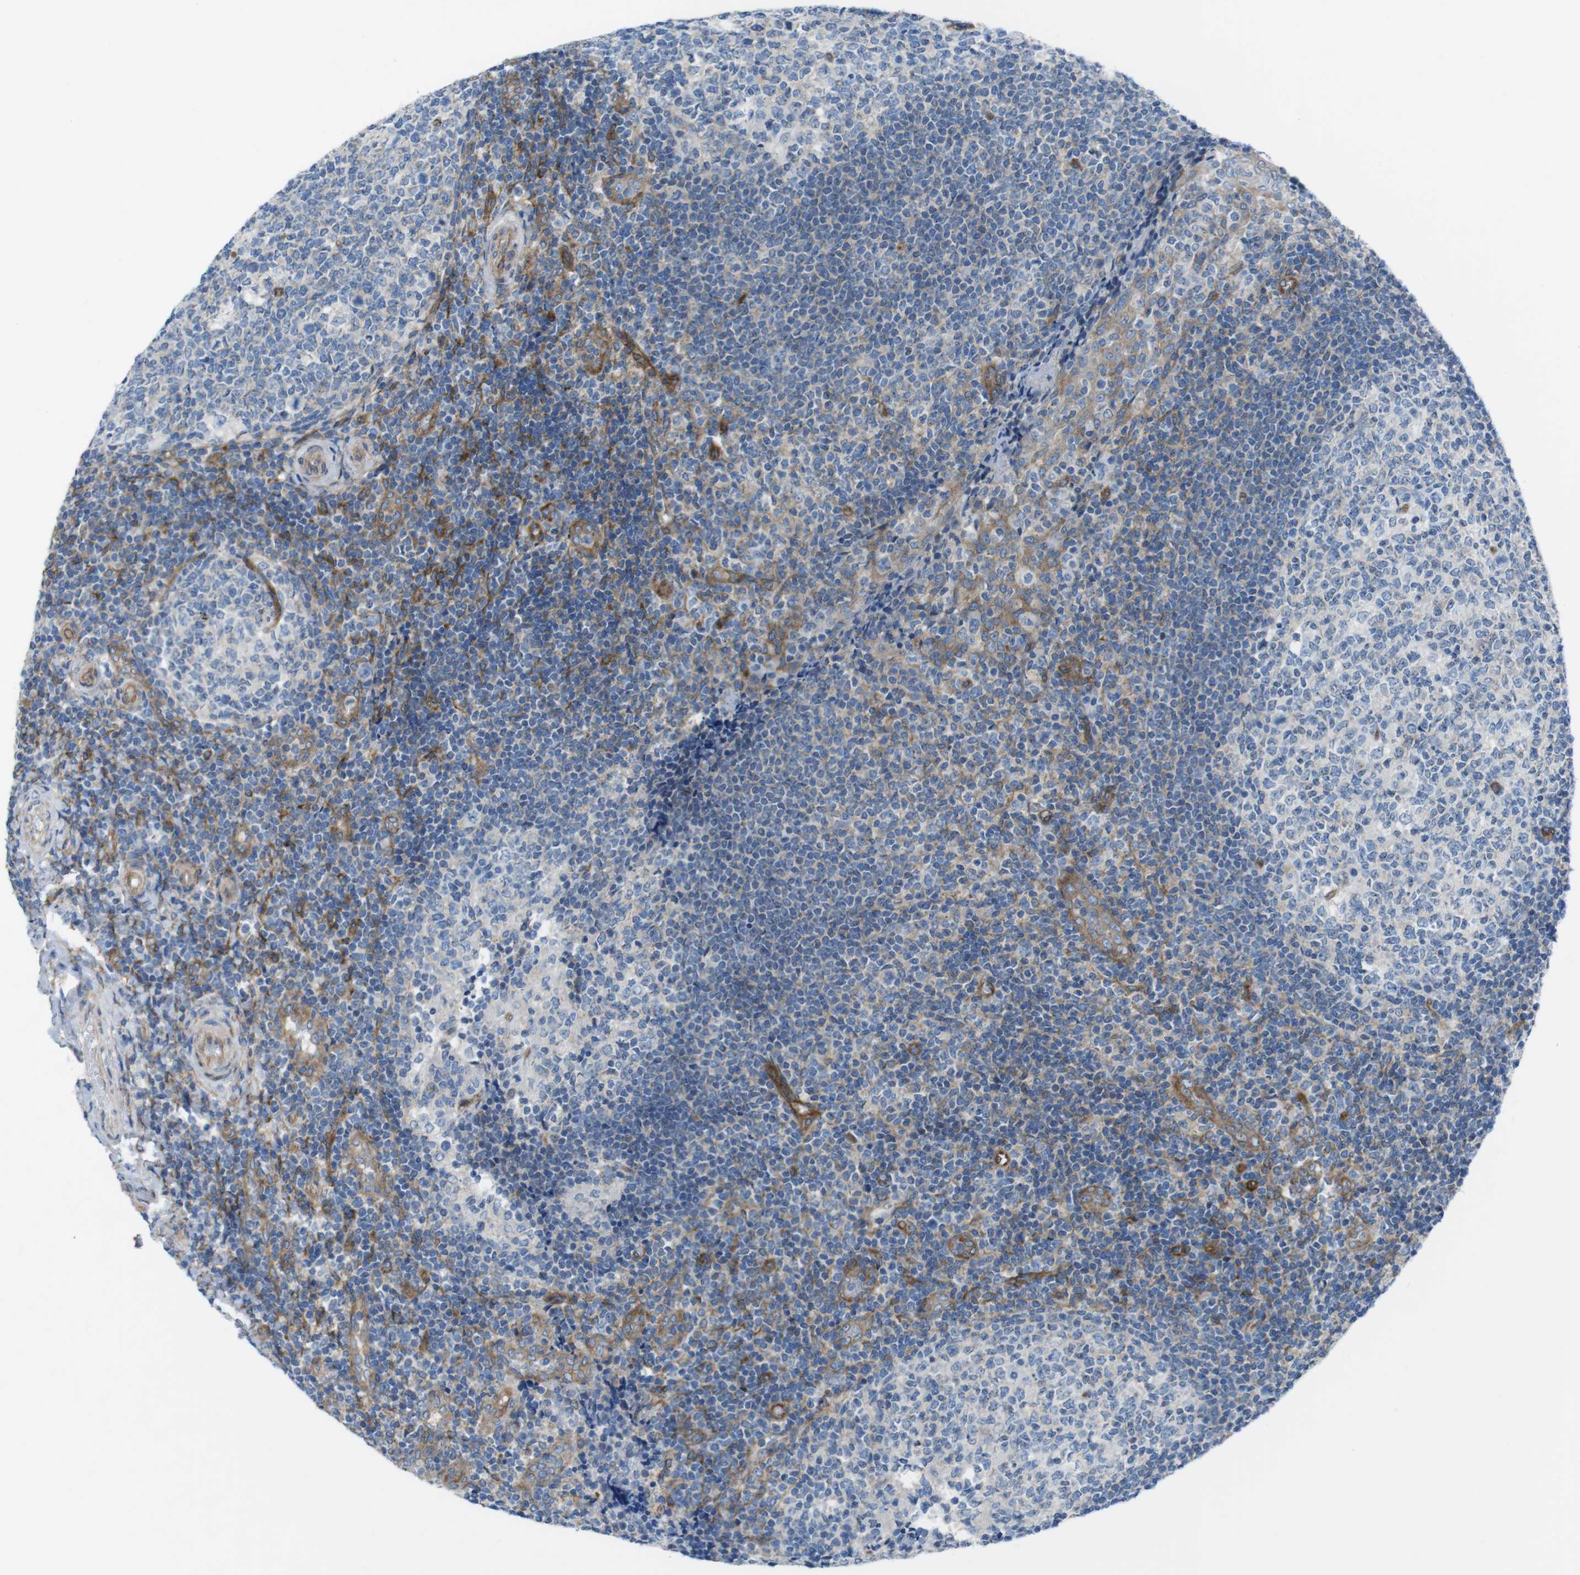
{"staining": {"intensity": "weak", "quantity": "25%-75%", "location": "cytoplasmic/membranous"}, "tissue": "tonsil", "cell_type": "Germinal center cells", "image_type": "normal", "snomed": [{"axis": "morphology", "description": "Normal tissue, NOS"}, {"axis": "topography", "description": "Tonsil"}], "caption": "IHC image of benign tonsil: human tonsil stained using IHC displays low levels of weak protein expression localized specifically in the cytoplasmic/membranous of germinal center cells, appearing as a cytoplasmic/membranous brown color.", "gene": "DIAPH2", "patient": {"sex": "female", "age": 19}}